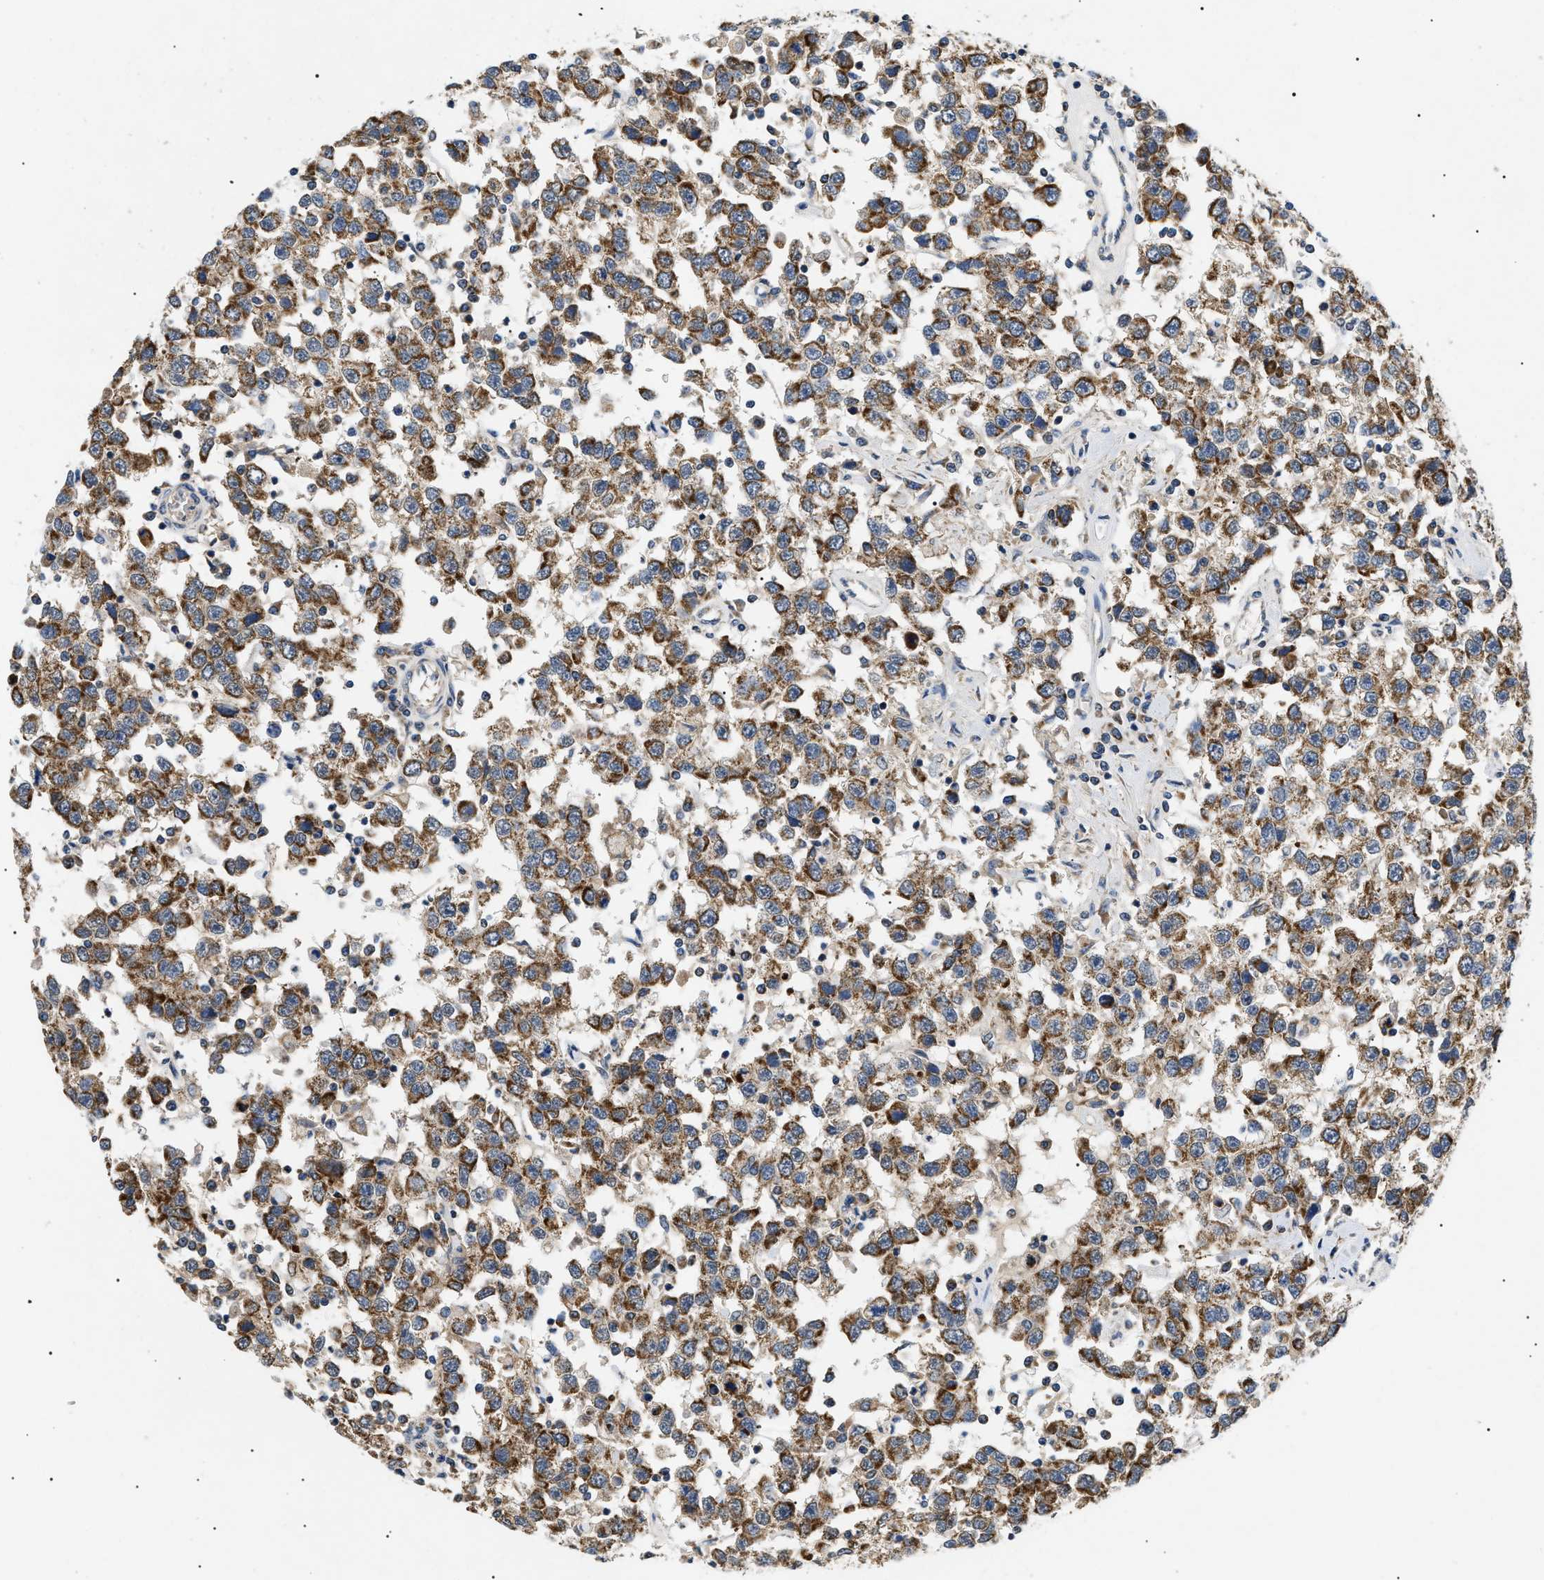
{"staining": {"intensity": "moderate", "quantity": ">75%", "location": "cytoplasmic/membranous"}, "tissue": "testis cancer", "cell_type": "Tumor cells", "image_type": "cancer", "snomed": [{"axis": "morphology", "description": "Seminoma, NOS"}, {"axis": "topography", "description": "Testis"}], "caption": "Immunohistochemical staining of human testis cancer (seminoma) displays medium levels of moderate cytoplasmic/membranous positivity in about >75% of tumor cells.", "gene": "TOMM6", "patient": {"sex": "male", "age": 41}}